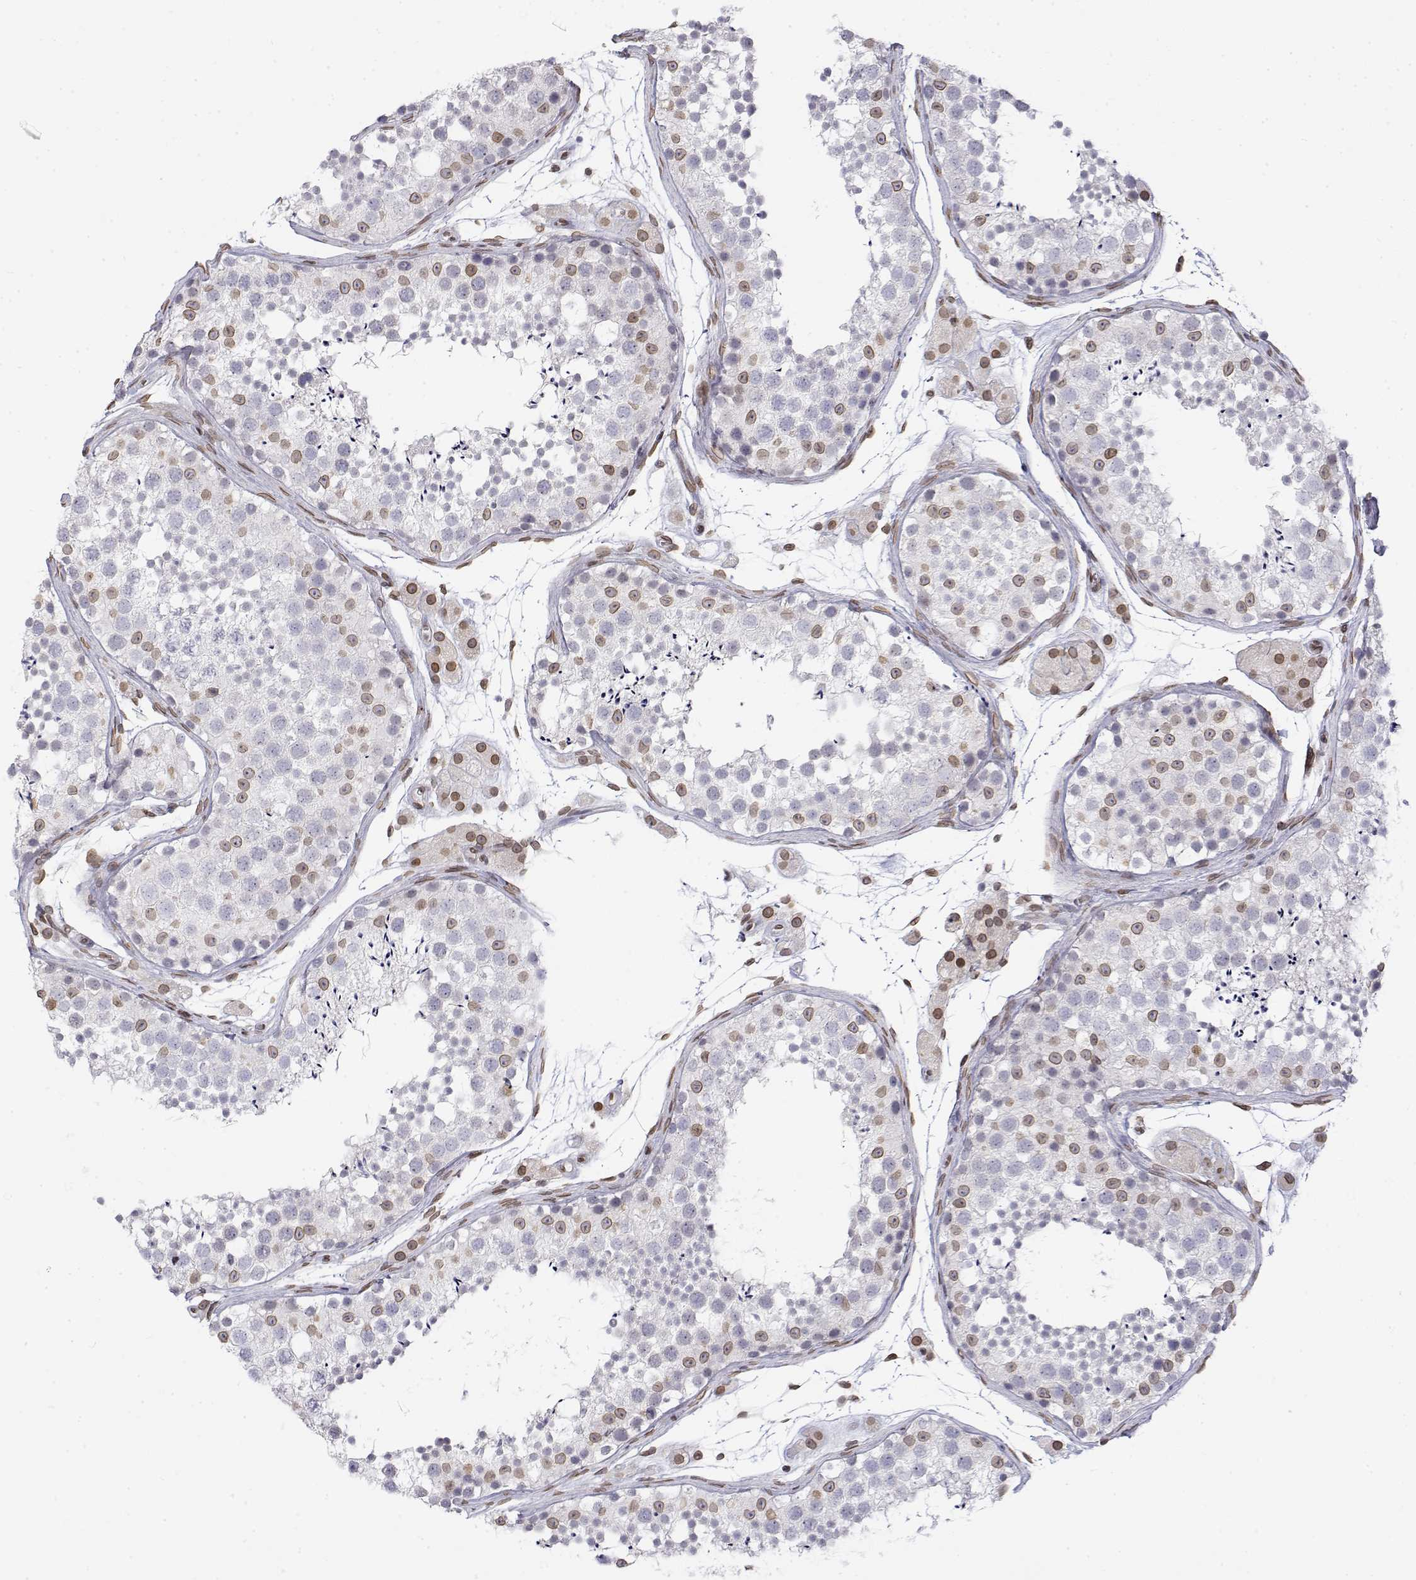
{"staining": {"intensity": "weak", "quantity": "<25%", "location": "nuclear"}, "tissue": "testis", "cell_type": "Cells in seminiferous ducts", "image_type": "normal", "snomed": [{"axis": "morphology", "description": "Normal tissue, NOS"}, {"axis": "topography", "description": "Testis"}], "caption": "This image is of benign testis stained with immunohistochemistry (IHC) to label a protein in brown with the nuclei are counter-stained blue. There is no positivity in cells in seminiferous ducts.", "gene": "ZNF532", "patient": {"sex": "male", "age": 41}}